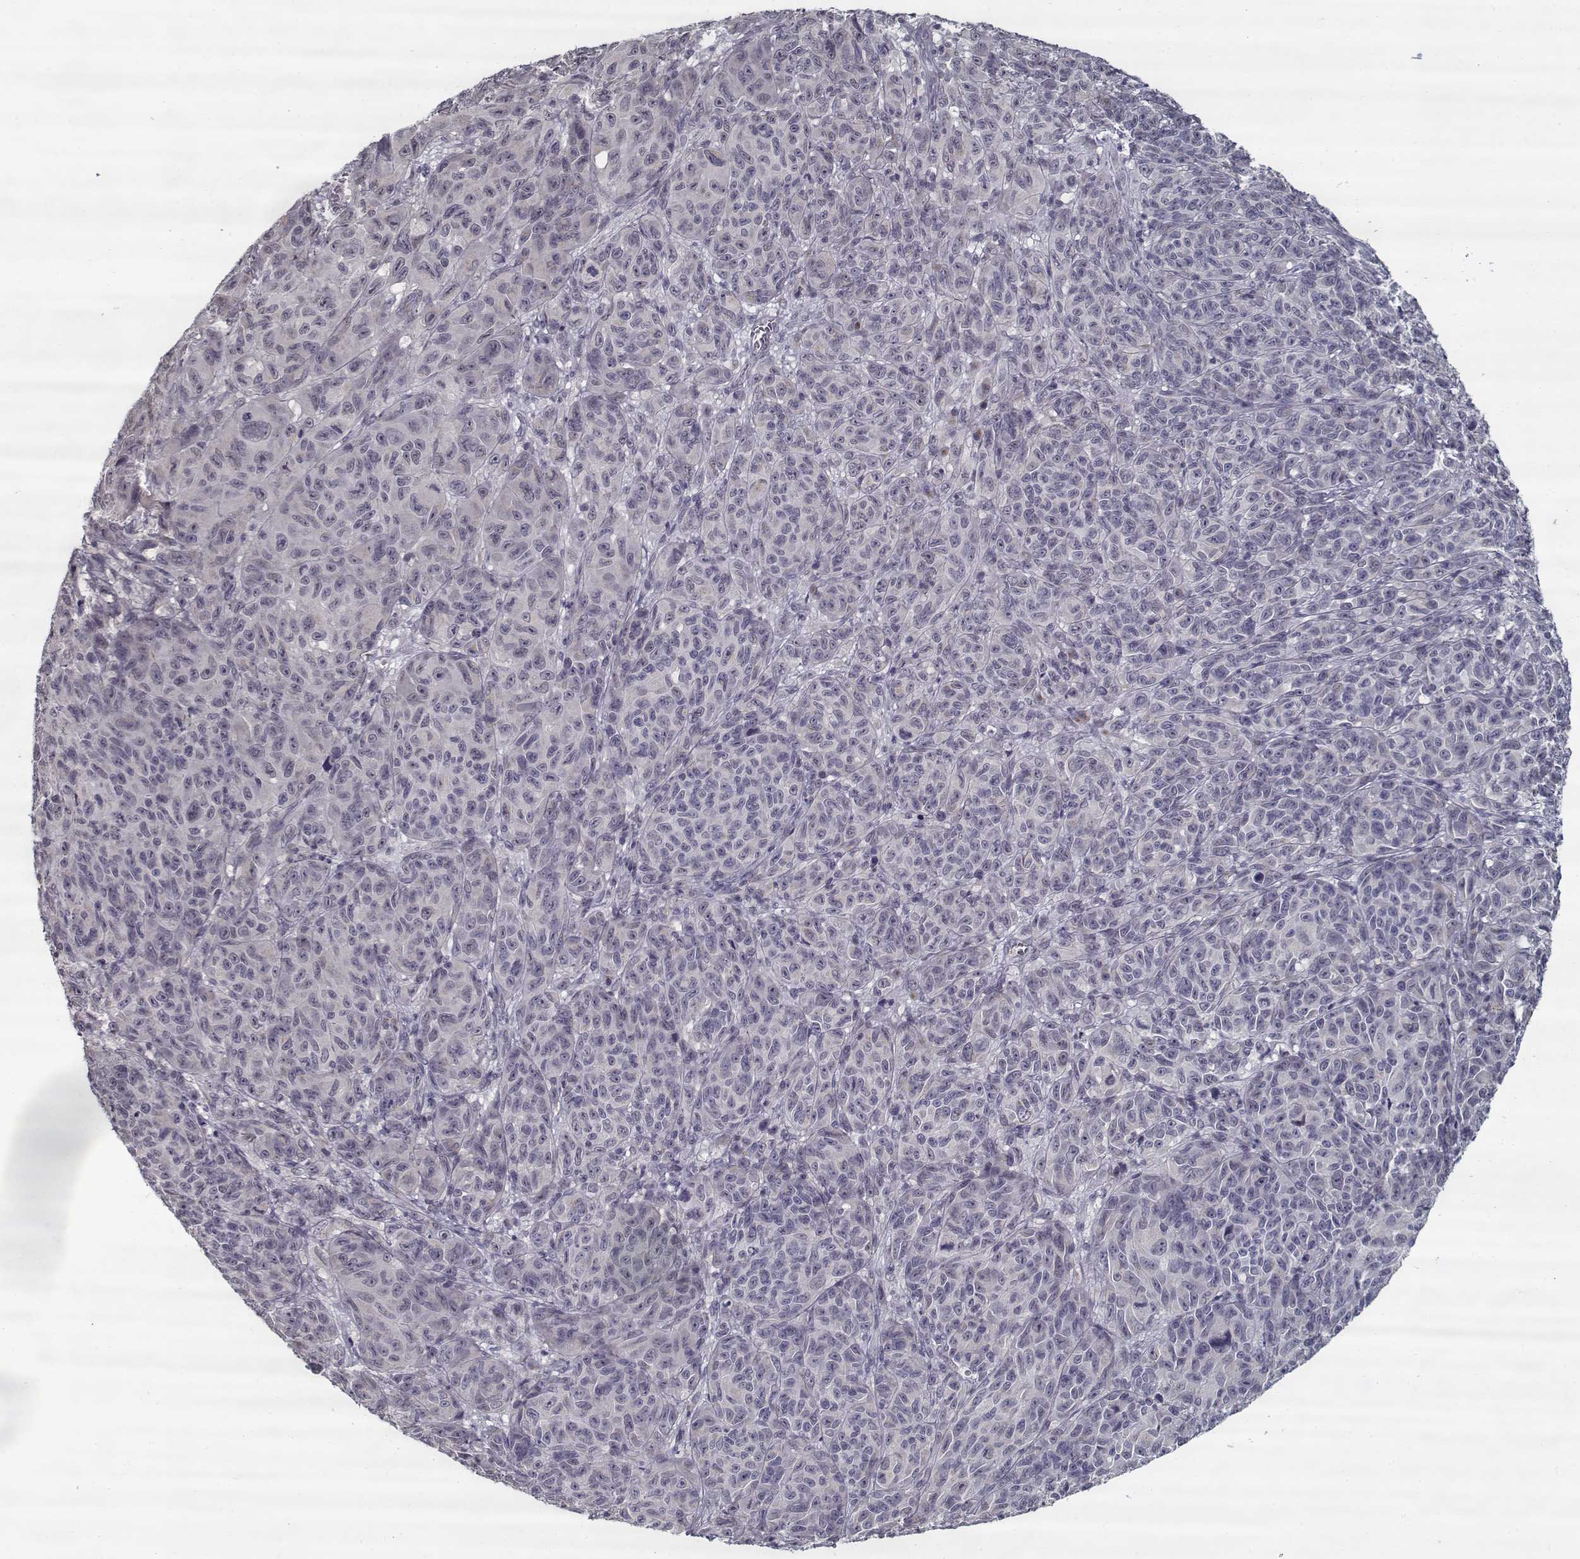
{"staining": {"intensity": "negative", "quantity": "none", "location": "none"}, "tissue": "melanoma", "cell_type": "Tumor cells", "image_type": "cancer", "snomed": [{"axis": "morphology", "description": "Malignant melanoma, NOS"}, {"axis": "topography", "description": "Vulva, labia, clitoris and Bartholin´s gland, NO"}], "caption": "Tumor cells are negative for brown protein staining in malignant melanoma. (Brightfield microscopy of DAB (3,3'-diaminobenzidine) immunohistochemistry at high magnification).", "gene": "SEC16B", "patient": {"sex": "female", "age": 75}}